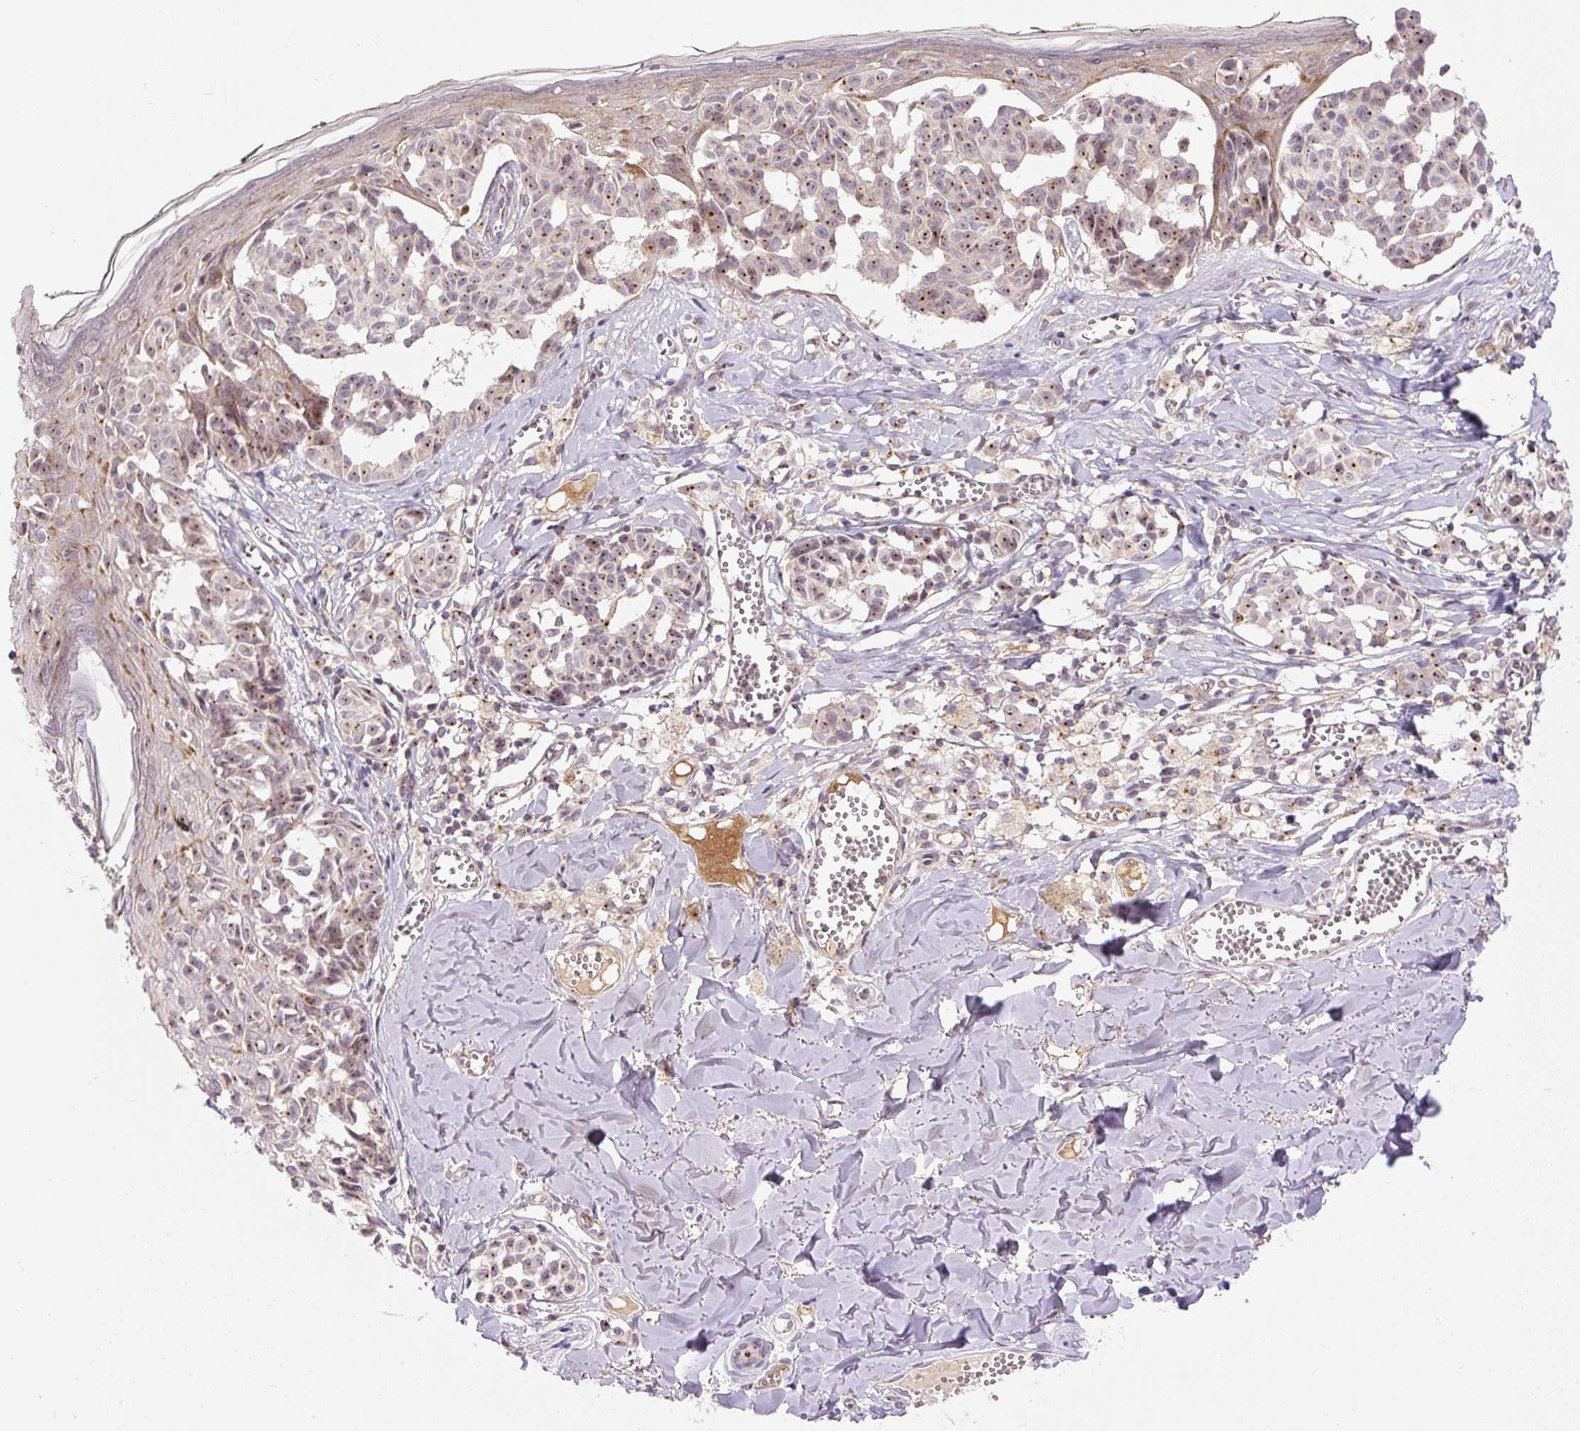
{"staining": {"intensity": "moderate", "quantity": "25%-75%", "location": "cytoplasmic/membranous"}, "tissue": "melanoma", "cell_type": "Tumor cells", "image_type": "cancer", "snomed": [{"axis": "morphology", "description": "Malignant melanoma, NOS"}, {"axis": "topography", "description": "Skin"}], "caption": "Tumor cells demonstrate medium levels of moderate cytoplasmic/membranous expression in approximately 25%-75% of cells in human malignant melanoma.", "gene": "PCM1", "patient": {"sex": "female", "age": 43}}